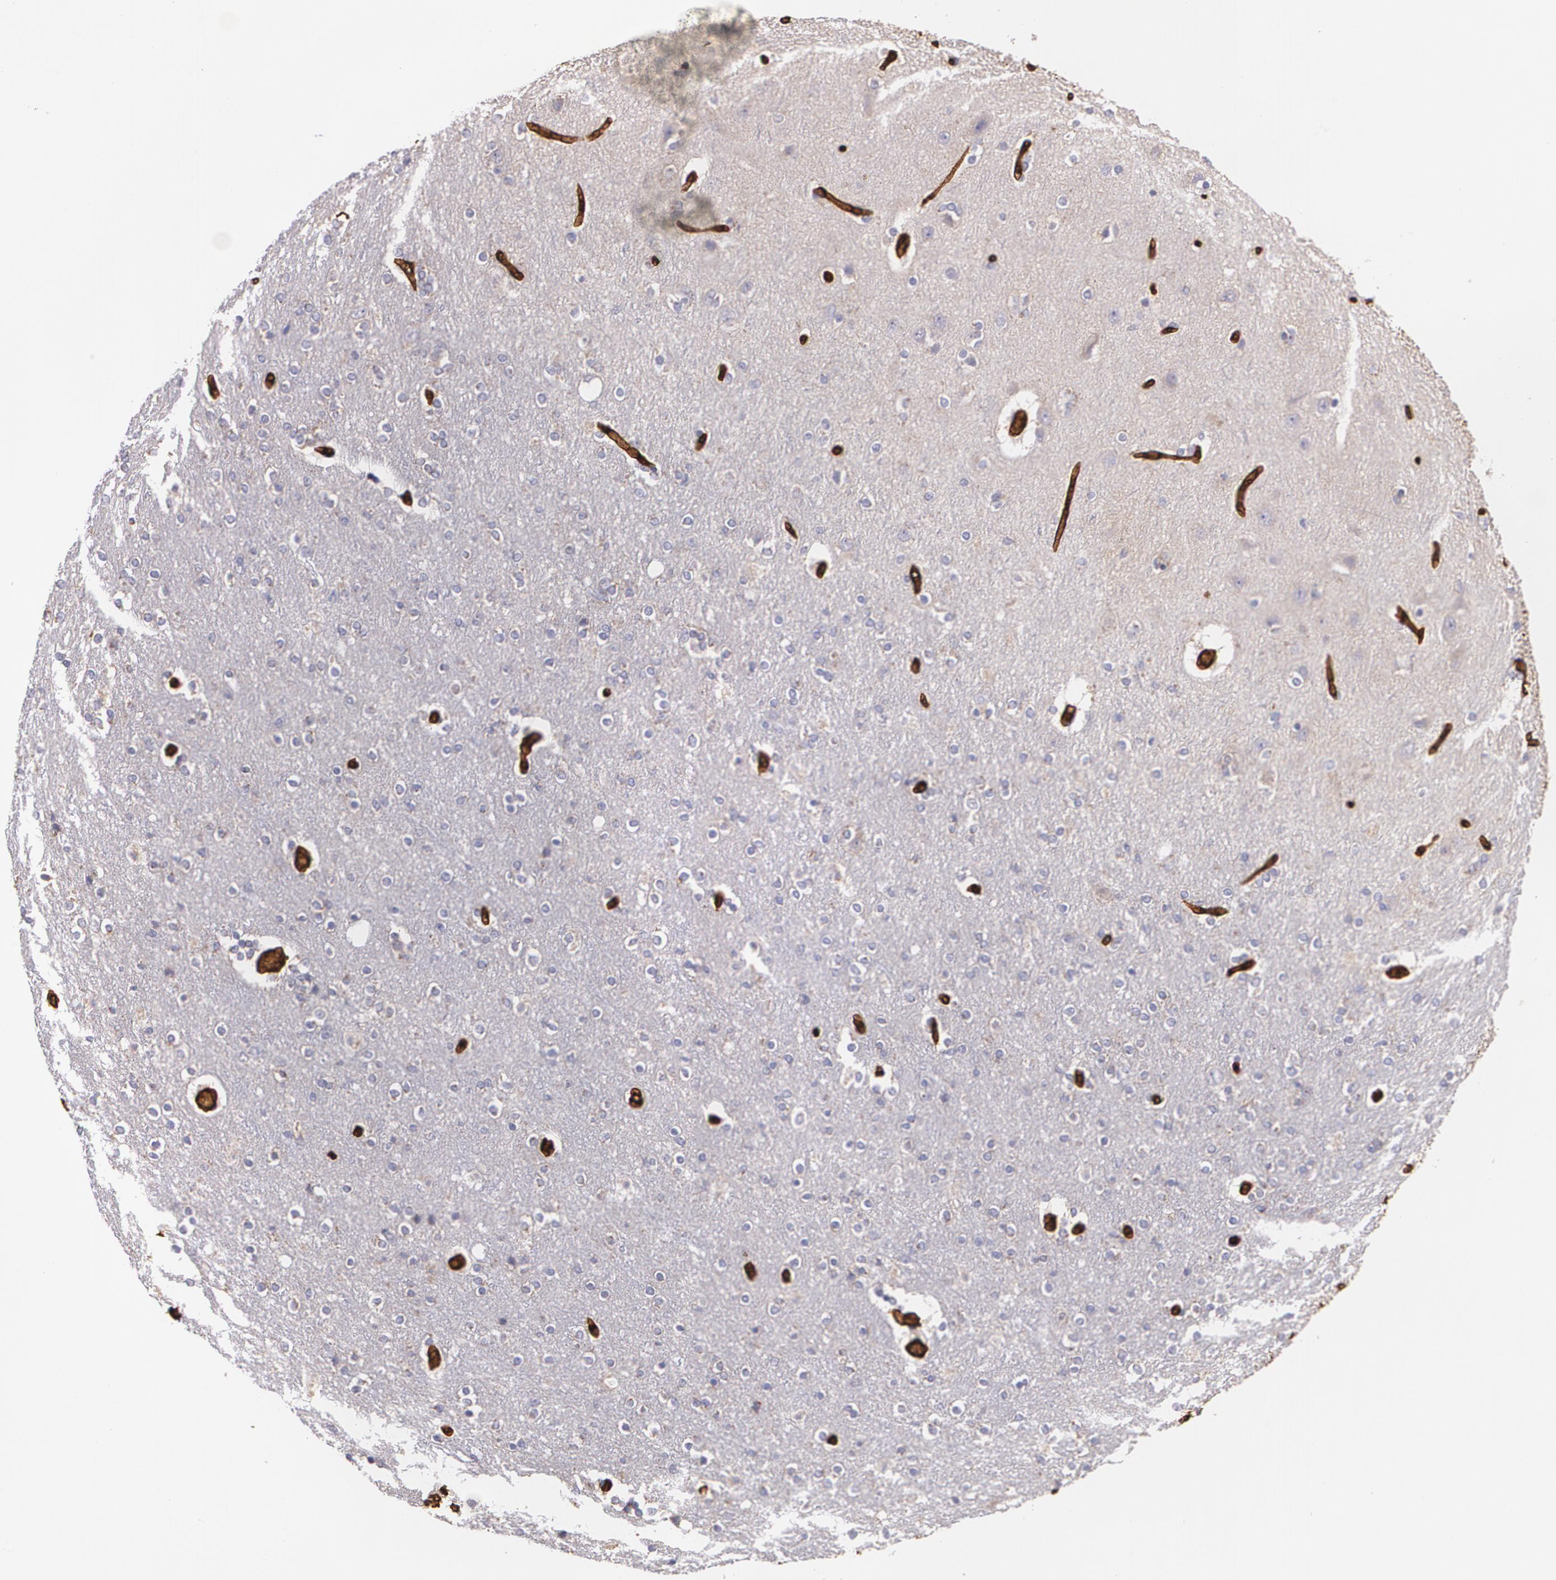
{"staining": {"intensity": "strong", "quantity": ">75%", "location": "cytoplasmic/membranous"}, "tissue": "cerebral cortex", "cell_type": "Endothelial cells", "image_type": "normal", "snomed": [{"axis": "morphology", "description": "Normal tissue, NOS"}, {"axis": "topography", "description": "Cerebral cortex"}], "caption": "A histopathology image showing strong cytoplasmic/membranous expression in about >75% of endothelial cells in normal cerebral cortex, as visualized by brown immunohistochemical staining.", "gene": "SLC2A1", "patient": {"sex": "female", "age": 54}}